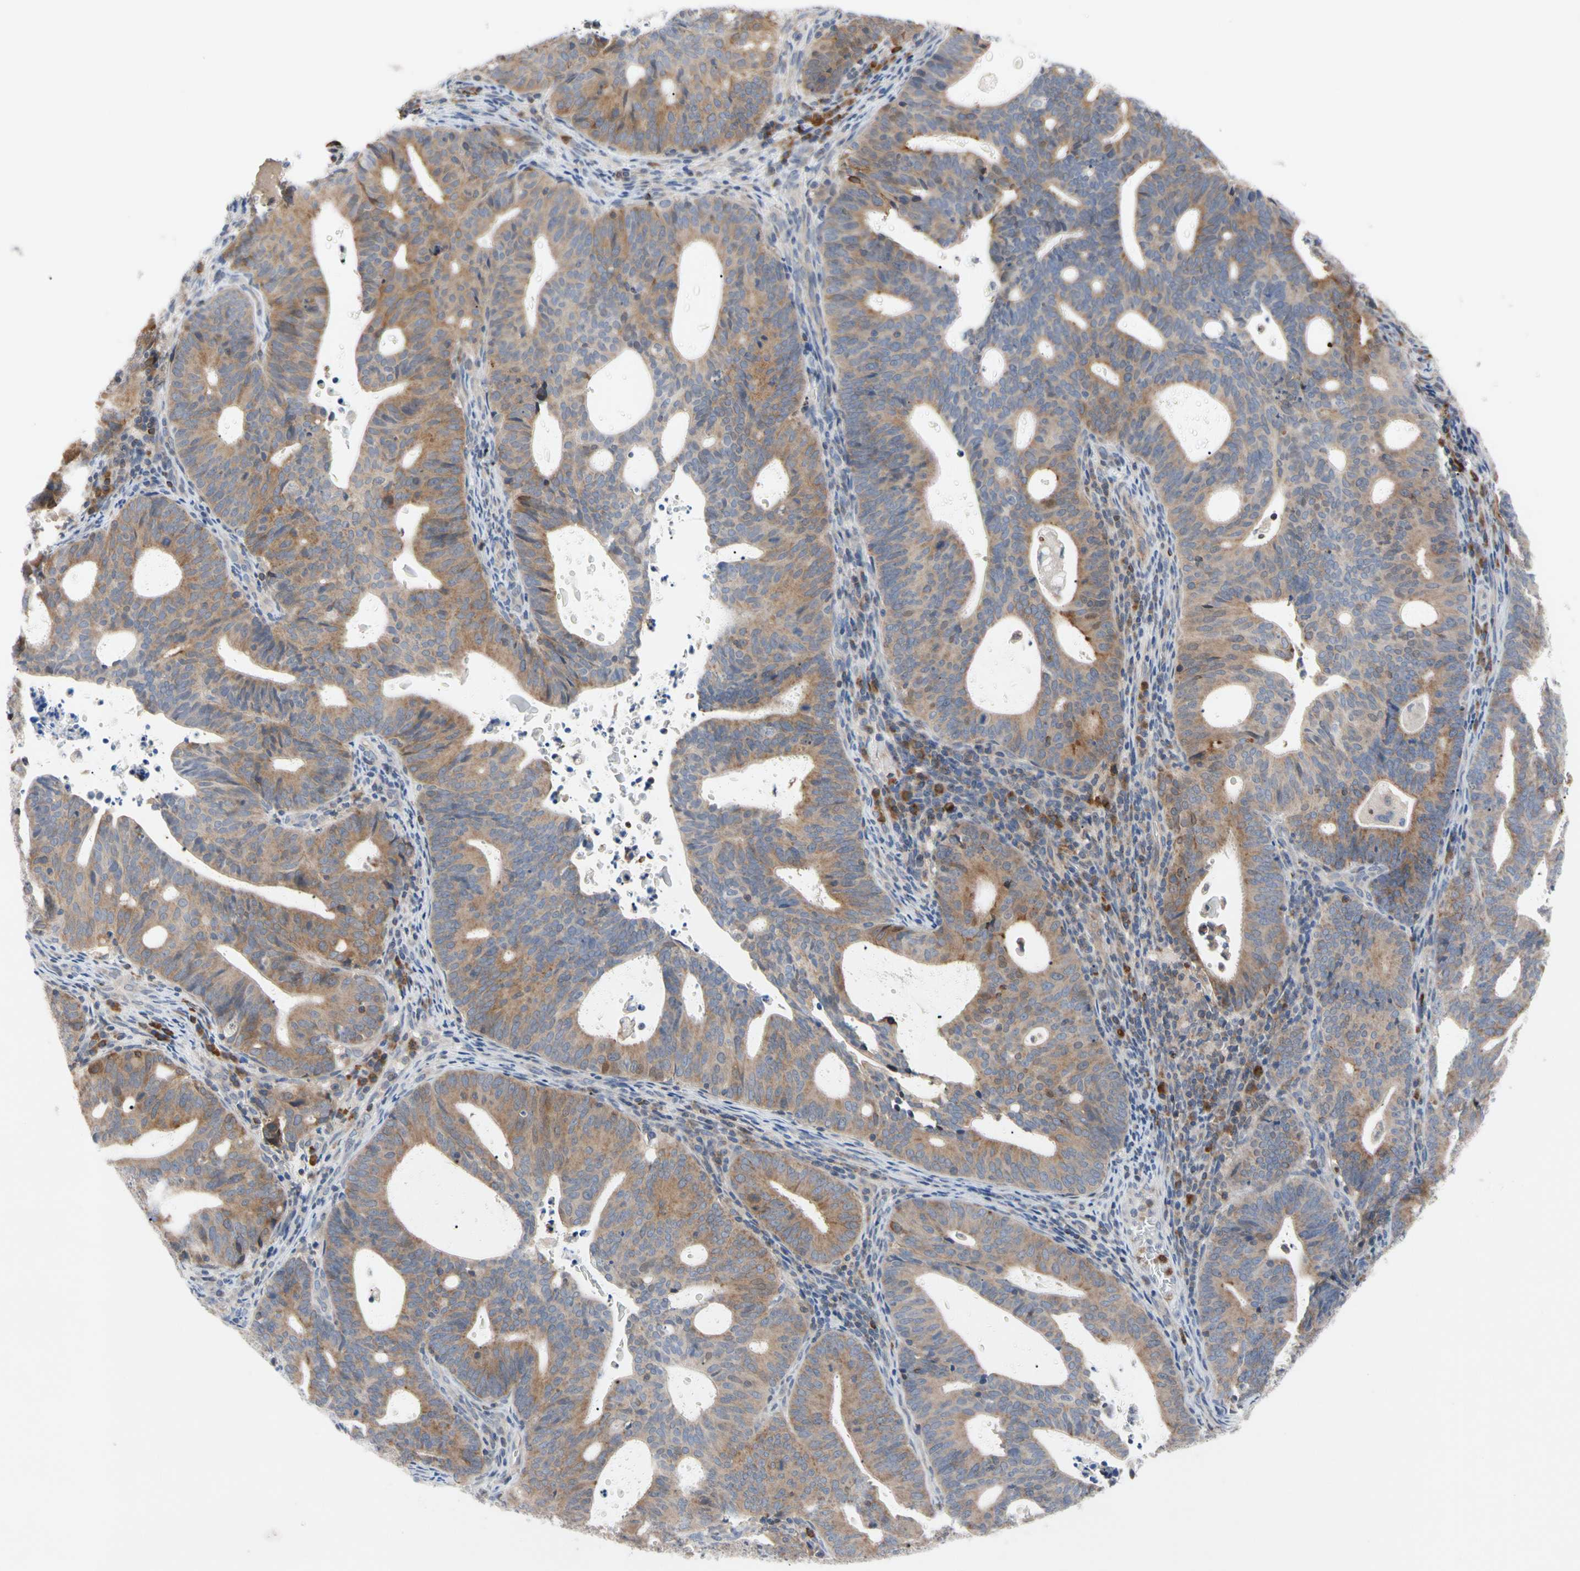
{"staining": {"intensity": "moderate", "quantity": "25%-75%", "location": "cytoplasmic/membranous"}, "tissue": "endometrial cancer", "cell_type": "Tumor cells", "image_type": "cancer", "snomed": [{"axis": "morphology", "description": "Adenocarcinoma, NOS"}, {"axis": "topography", "description": "Uterus"}], "caption": "A medium amount of moderate cytoplasmic/membranous positivity is seen in about 25%-75% of tumor cells in endometrial cancer tissue.", "gene": "MCL1", "patient": {"sex": "female", "age": 83}}